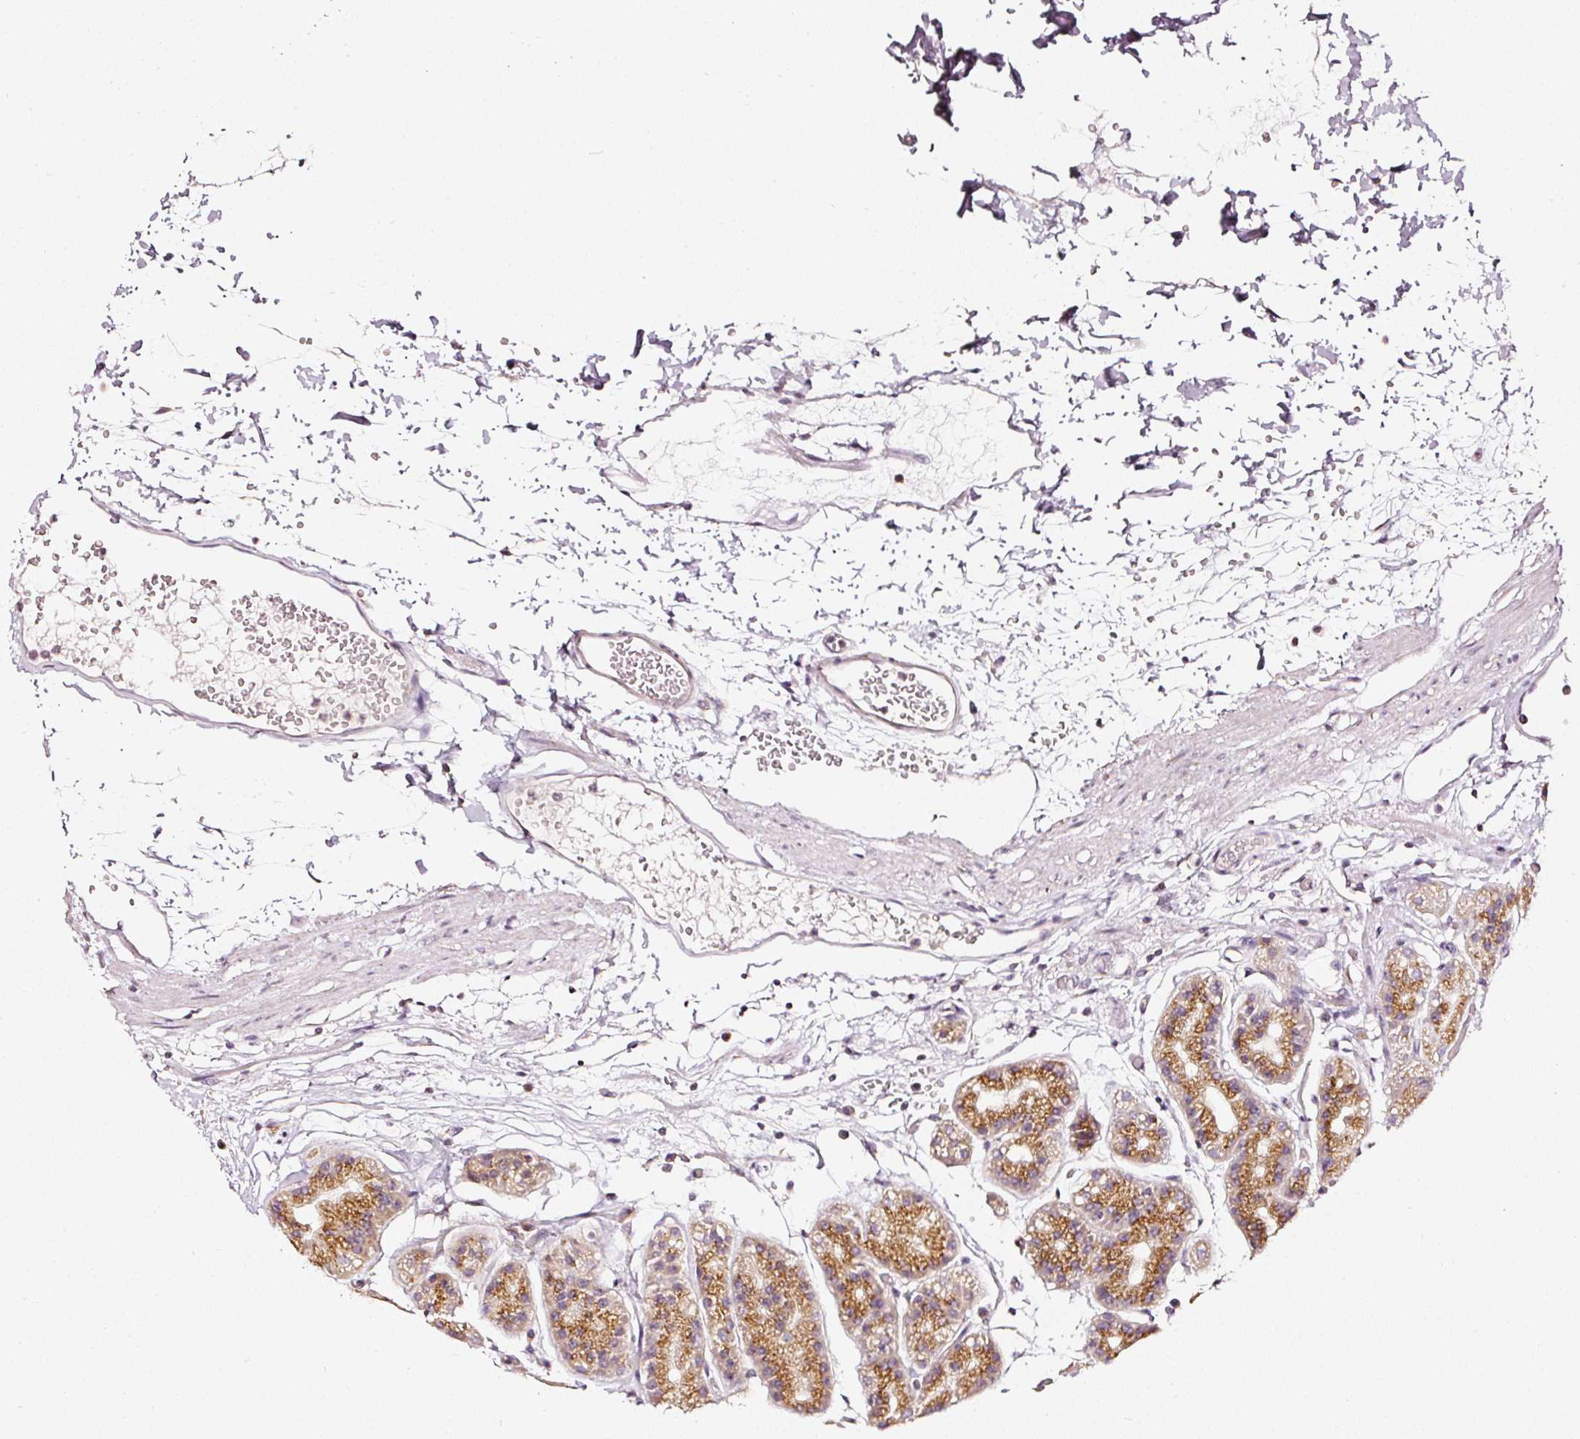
{"staining": {"intensity": "strong", "quantity": "25%-75%", "location": "cytoplasmic/membranous"}, "tissue": "stomach", "cell_type": "Glandular cells", "image_type": "normal", "snomed": [{"axis": "morphology", "description": "Normal tissue, NOS"}, {"axis": "topography", "description": "Stomach"}], "caption": "Stomach stained with DAB (3,3'-diaminobenzidine) immunohistochemistry (IHC) demonstrates high levels of strong cytoplasmic/membranous positivity in approximately 25%-75% of glandular cells. The protein of interest is stained brown, and the nuclei are stained in blue (DAB (3,3'-diaminobenzidine) IHC with brightfield microscopy, high magnification).", "gene": "NTRK1", "patient": {"sex": "female", "age": 57}}